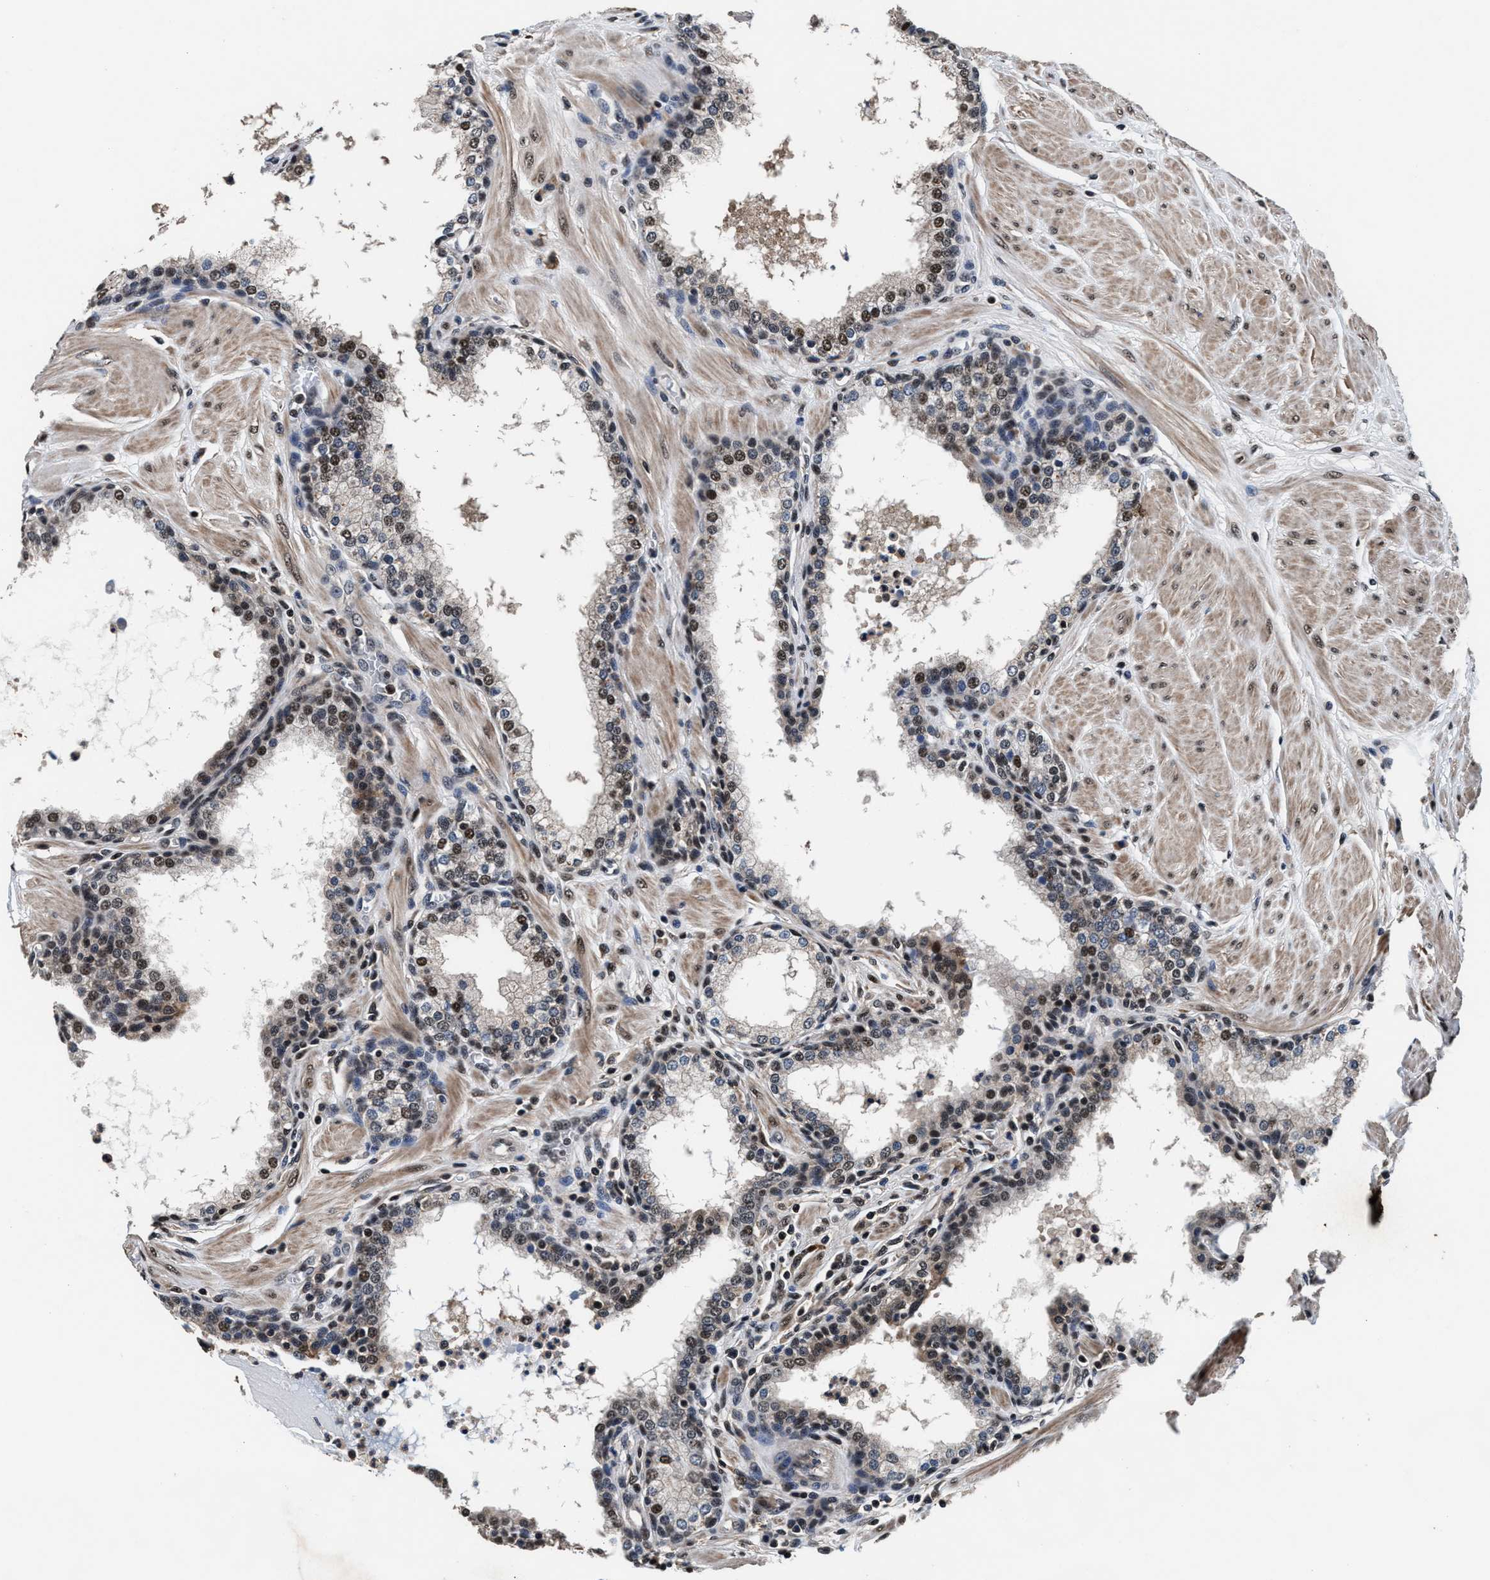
{"staining": {"intensity": "moderate", "quantity": "25%-75%", "location": "nuclear"}, "tissue": "prostate", "cell_type": "Glandular cells", "image_type": "normal", "snomed": [{"axis": "morphology", "description": "Normal tissue, NOS"}, {"axis": "topography", "description": "Prostate"}], "caption": "Immunohistochemistry (IHC) histopathology image of normal prostate: prostate stained using immunohistochemistry (IHC) displays medium levels of moderate protein expression localized specifically in the nuclear of glandular cells, appearing as a nuclear brown color.", "gene": "USP16", "patient": {"sex": "male", "age": 51}}